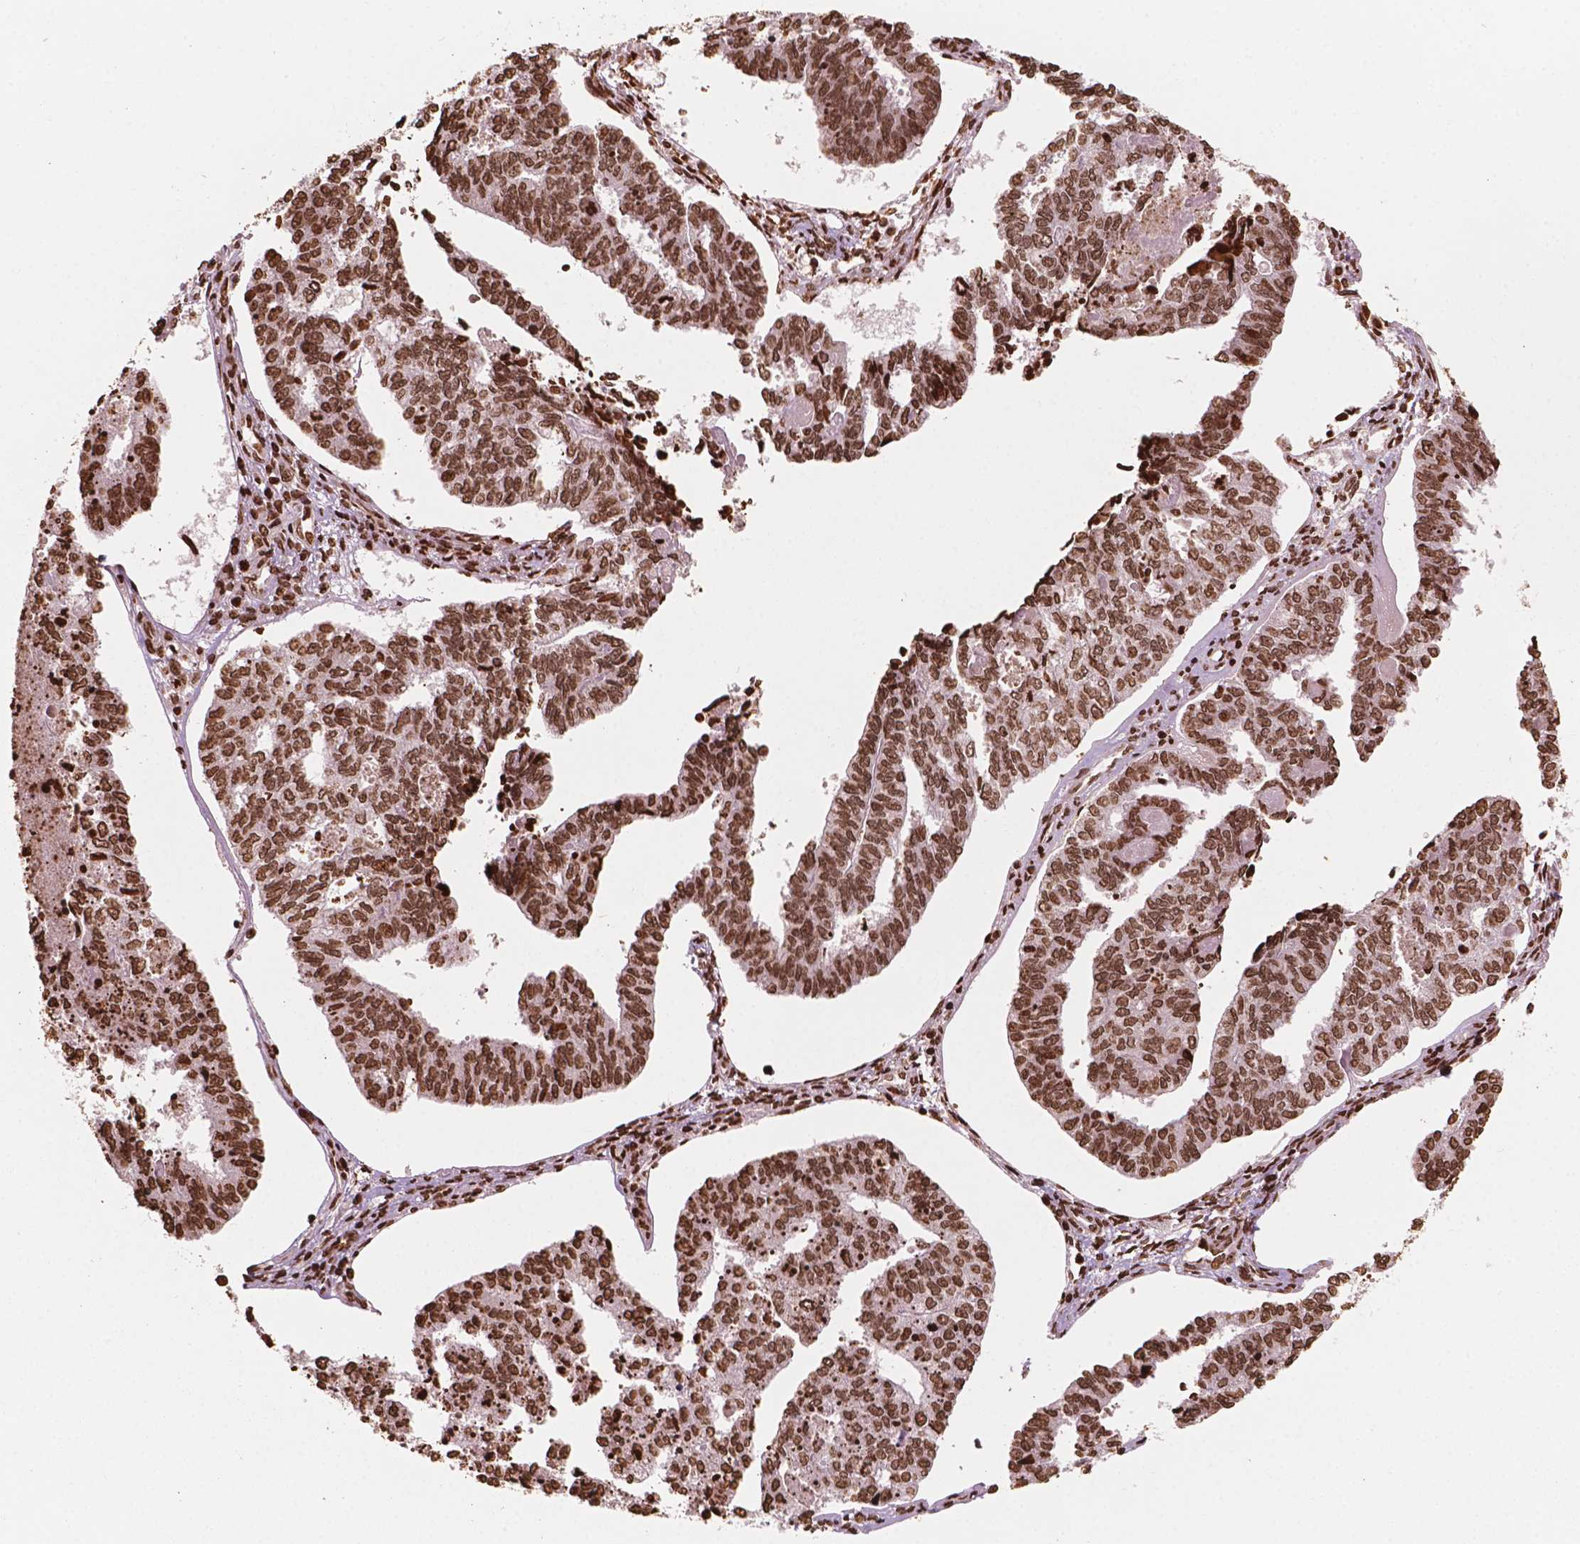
{"staining": {"intensity": "strong", "quantity": ">75%", "location": "nuclear"}, "tissue": "endometrial cancer", "cell_type": "Tumor cells", "image_type": "cancer", "snomed": [{"axis": "morphology", "description": "Adenocarcinoma, NOS"}, {"axis": "topography", "description": "Endometrium"}], "caption": "This image demonstrates endometrial adenocarcinoma stained with IHC to label a protein in brown. The nuclear of tumor cells show strong positivity for the protein. Nuclei are counter-stained blue.", "gene": "H3C7", "patient": {"sex": "female", "age": 73}}